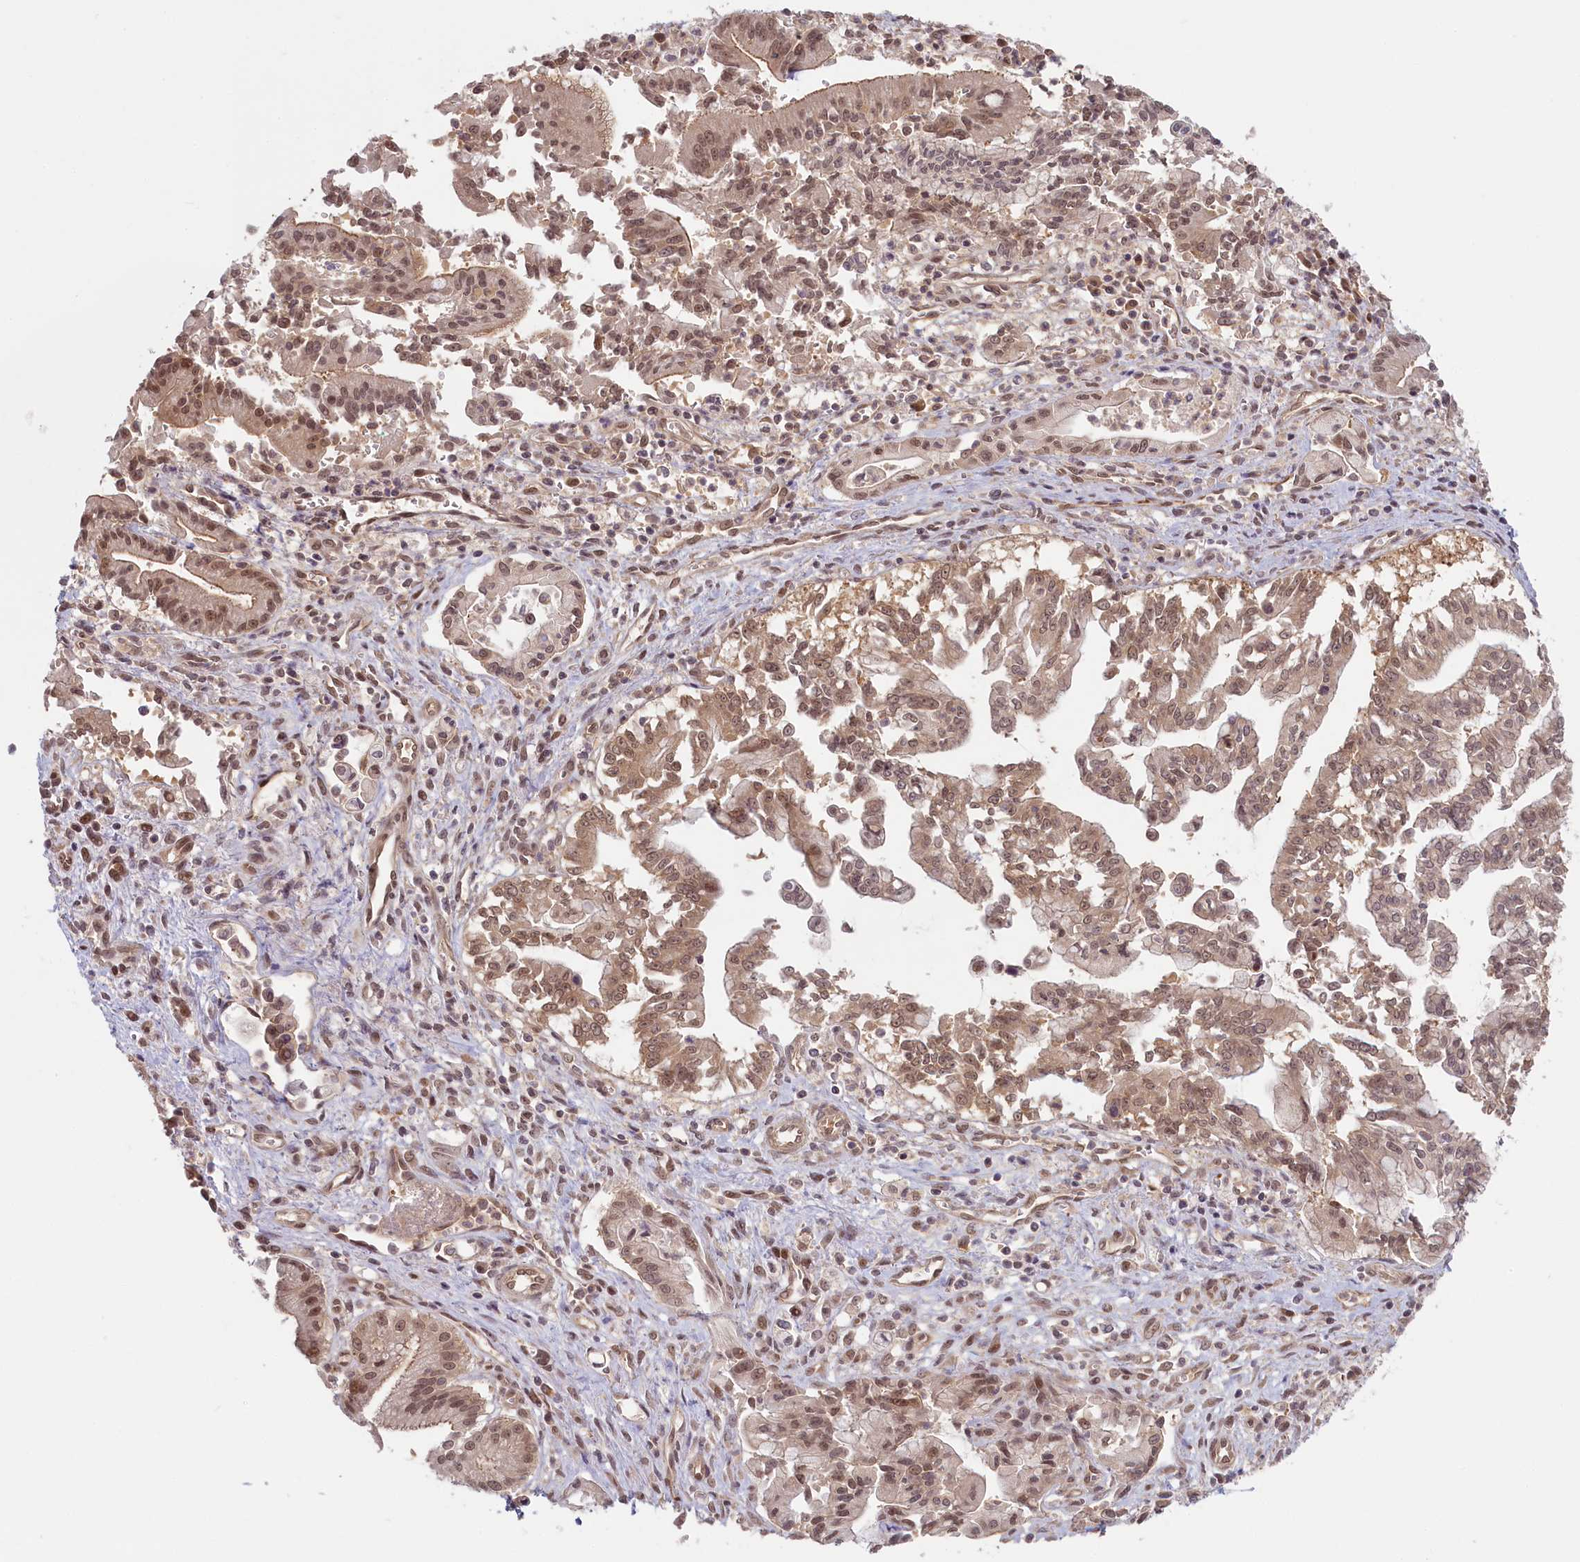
{"staining": {"intensity": "moderate", "quantity": ">75%", "location": "nuclear"}, "tissue": "pancreatic cancer", "cell_type": "Tumor cells", "image_type": "cancer", "snomed": [{"axis": "morphology", "description": "Adenocarcinoma, NOS"}, {"axis": "topography", "description": "Pancreas"}], "caption": "About >75% of tumor cells in pancreatic adenocarcinoma show moderate nuclear protein staining as visualized by brown immunohistochemical staining.", "gene": "C19orf44", "patient": {"sex": "male", "age": 78}}